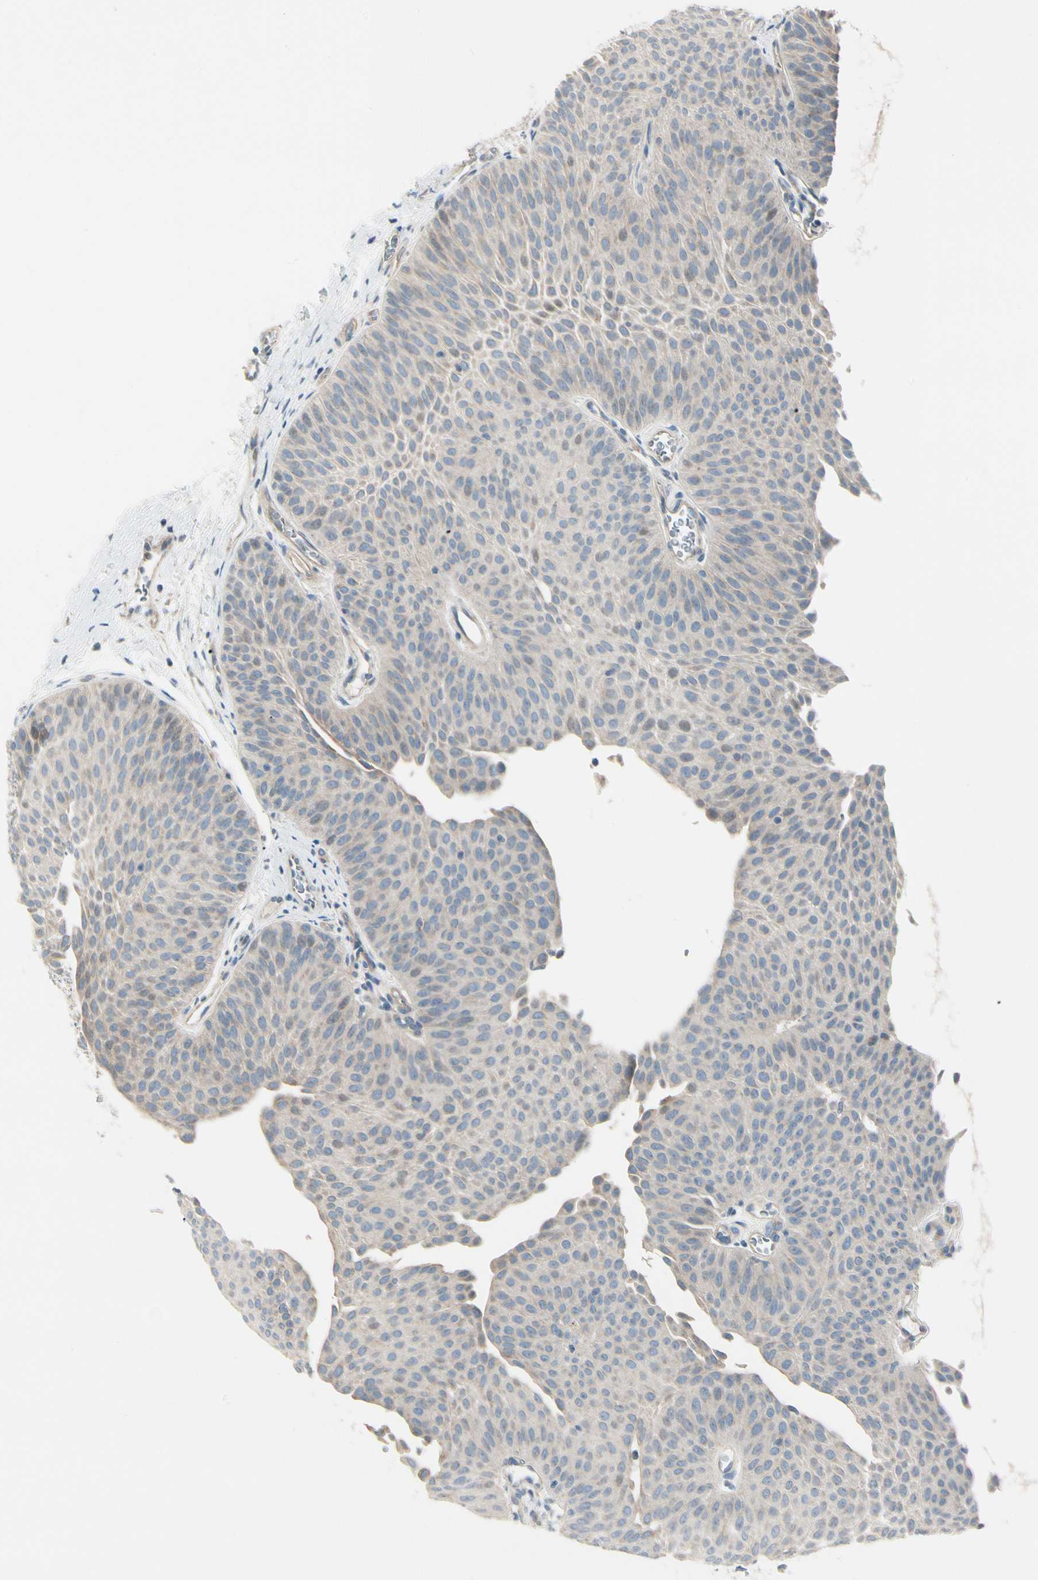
{"staining": {"intensity": "weak", "quantity": ">75%", "location": "cytoplasmic/membranous"}, "tissue": "urothelial cancer", "cell_type": "Tumor cells", "image_type": "cancer", "snomed": [{"axis": "morphology", "description": "Urothelial carcinoma, Low grade"}, {"axis": "topography", "description": "Urinary bladder"}], "caption": "This is an image of immunohistochemistry (IHC) staining of low-grade urothelial carcinoma, which shows weak positivity in the cytoplasmic/membranous of tumor cells.", "gene": "ABCA3", "patient": {"sex": "female", "age": 60}}